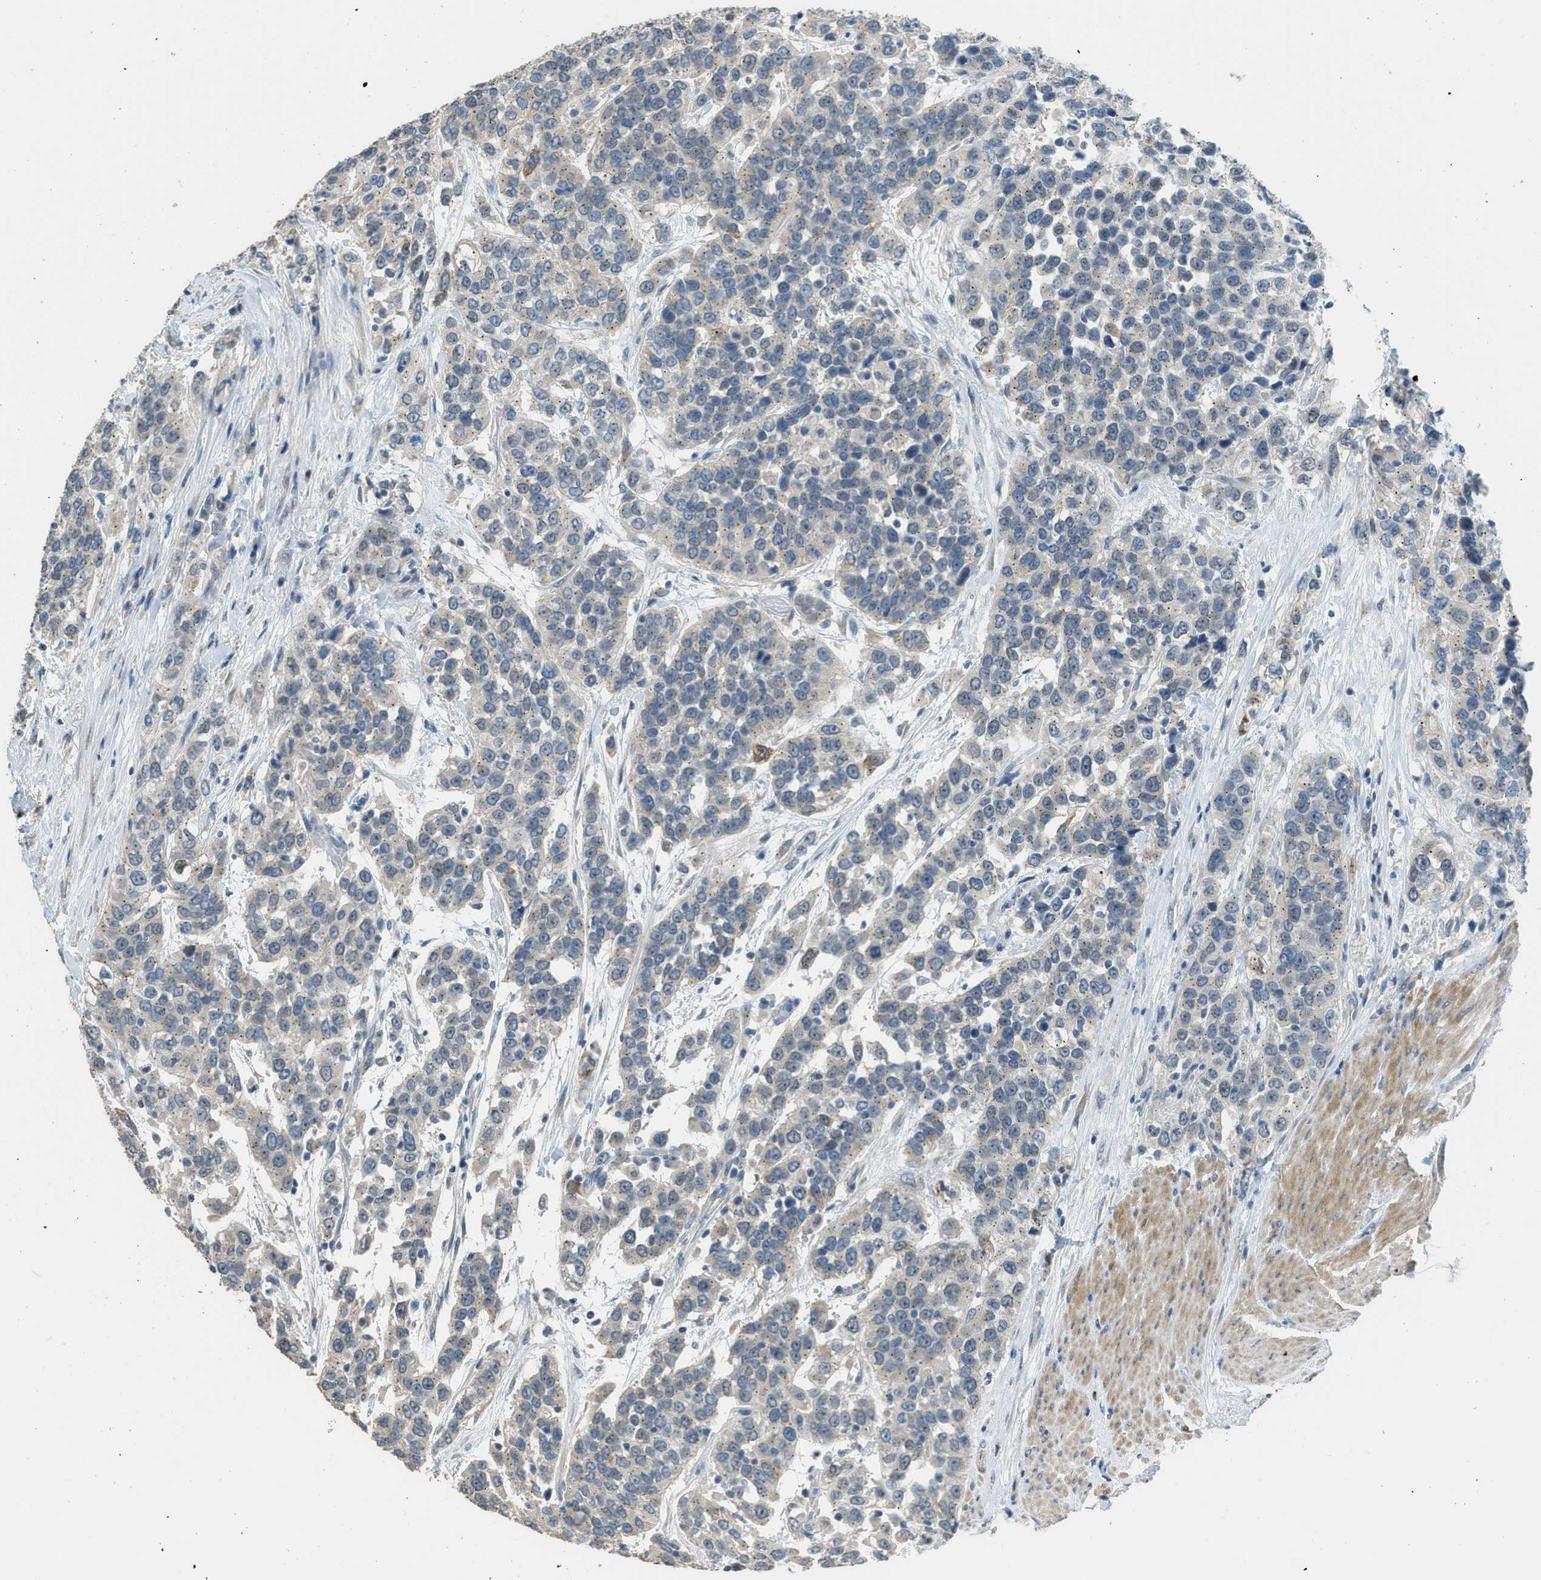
{"staining": {"intensity": "weak", "quantity": "<25%", "location": "cytoplasmic/membranous"}, "tissue": "urothelial cancer", "cell_type": "Tumor cells", "image_type": "cancer", "snomed": [{"axis": "morphology", "description": "Urothelial carcinoma, High grade"}, {"axis": "topography", "description": "Urinary bladder"}], "caption": "Tumor cells show no significant protein staining in urothelial carcinoma (high-grade). (DAB (3,3'-diaminobenzidine) immunohistochemistry (IHC) with hematoxylin counter stain).", "gene": "TIMD4", "patient": {"sex": "female", "age": 80}}